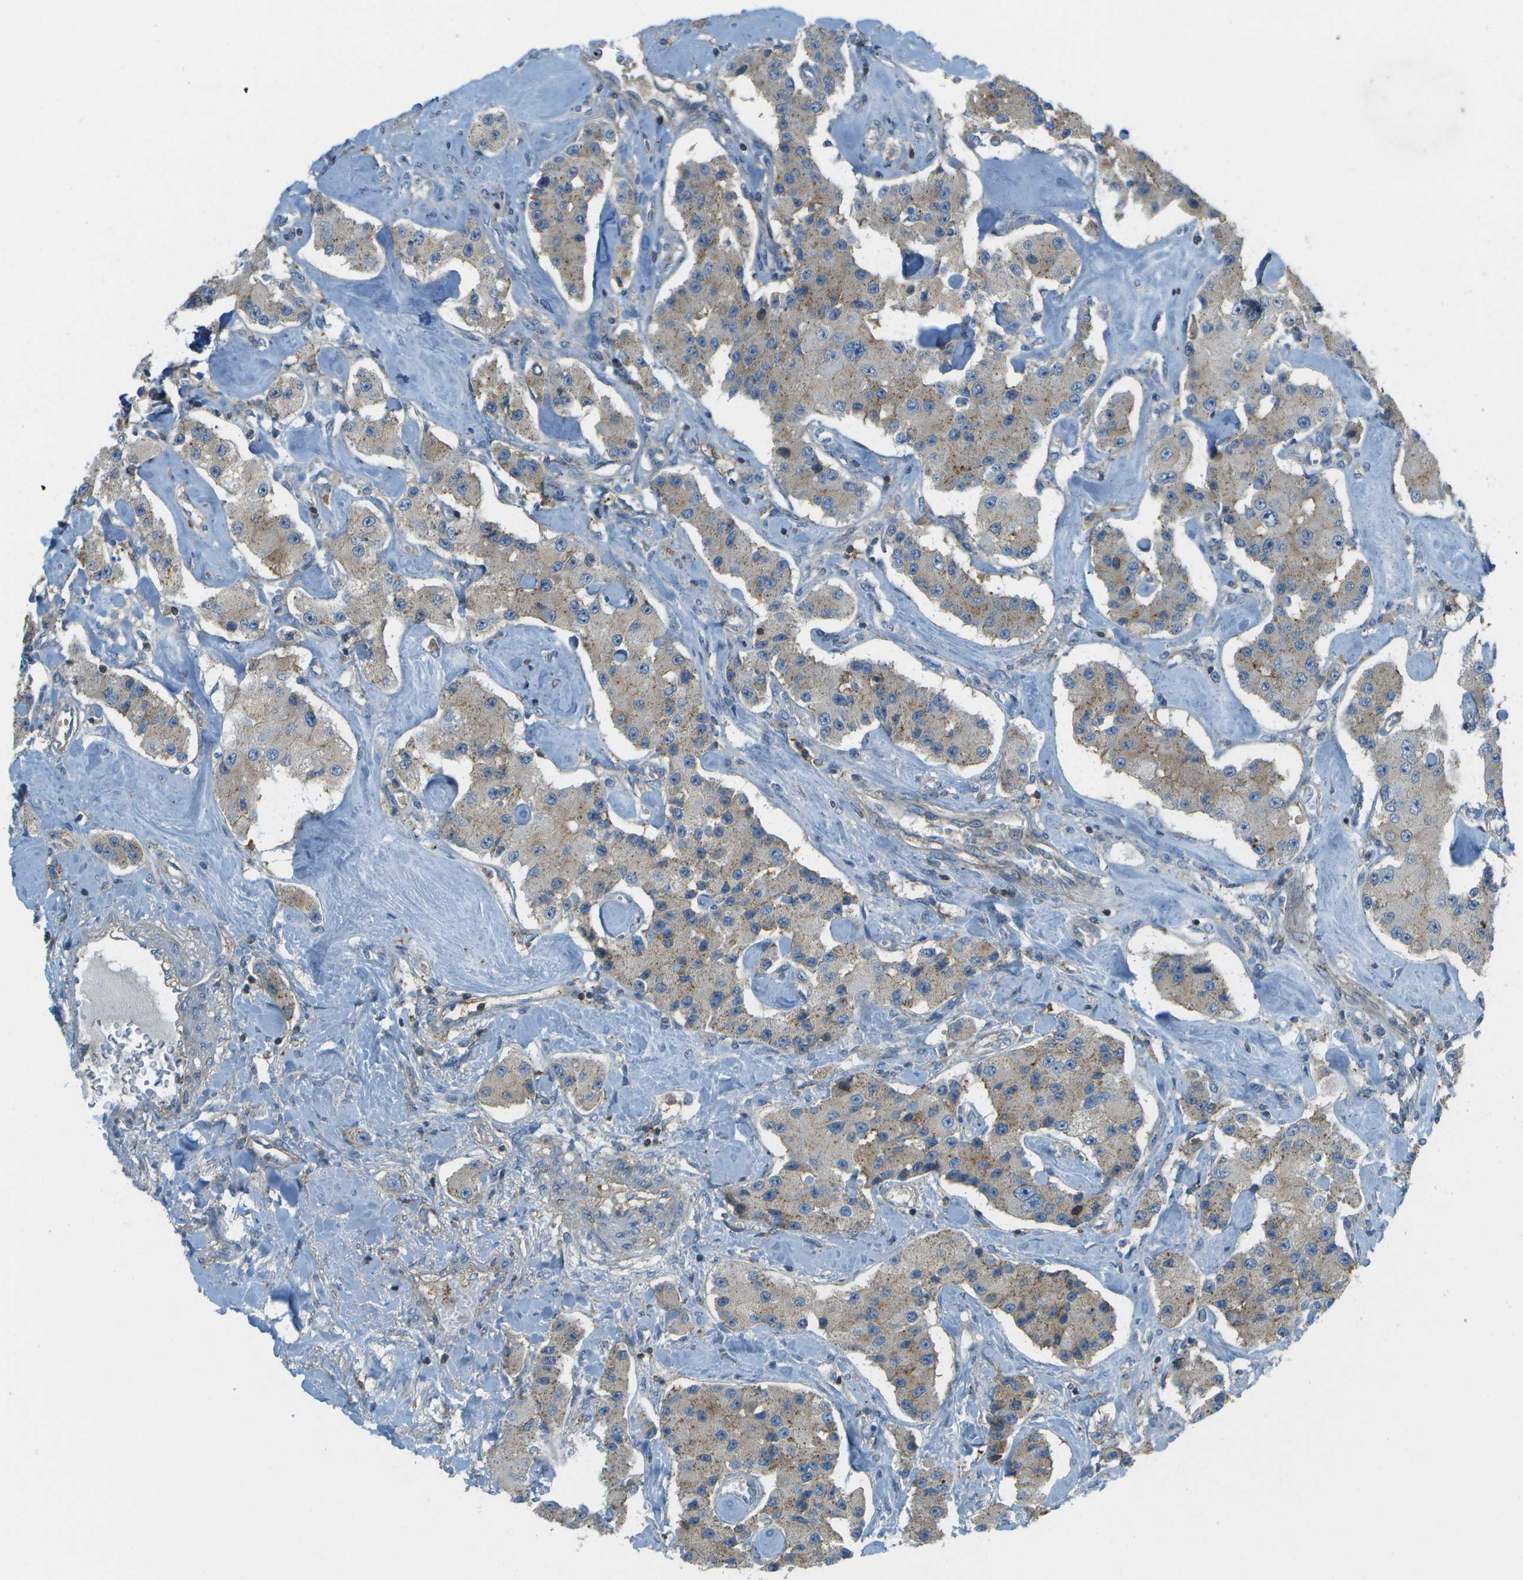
{"staining": {"intensity": "weak", "quantity": "25%-75%", "location": "cytoplasmic/membranous"}, "tissue": "carcinoid", "cell_type": "Tumor cells", "image_type": "cancer", "snomed": [{"axis": "morphology", "description": "Carcinoid, malignant, NOS"}, {"axis": "topography", "description": "Pancreas"}], "caption": "Protein staining demonstrates weak cytoplasmic/membranous staining in about 25%-75% of tumor cells in carcinoid (malignant). (IHC, brightfield microscopy, high magnification).", "gene": "LRRC66", "patient": {"sex": "male", "age": 41}}